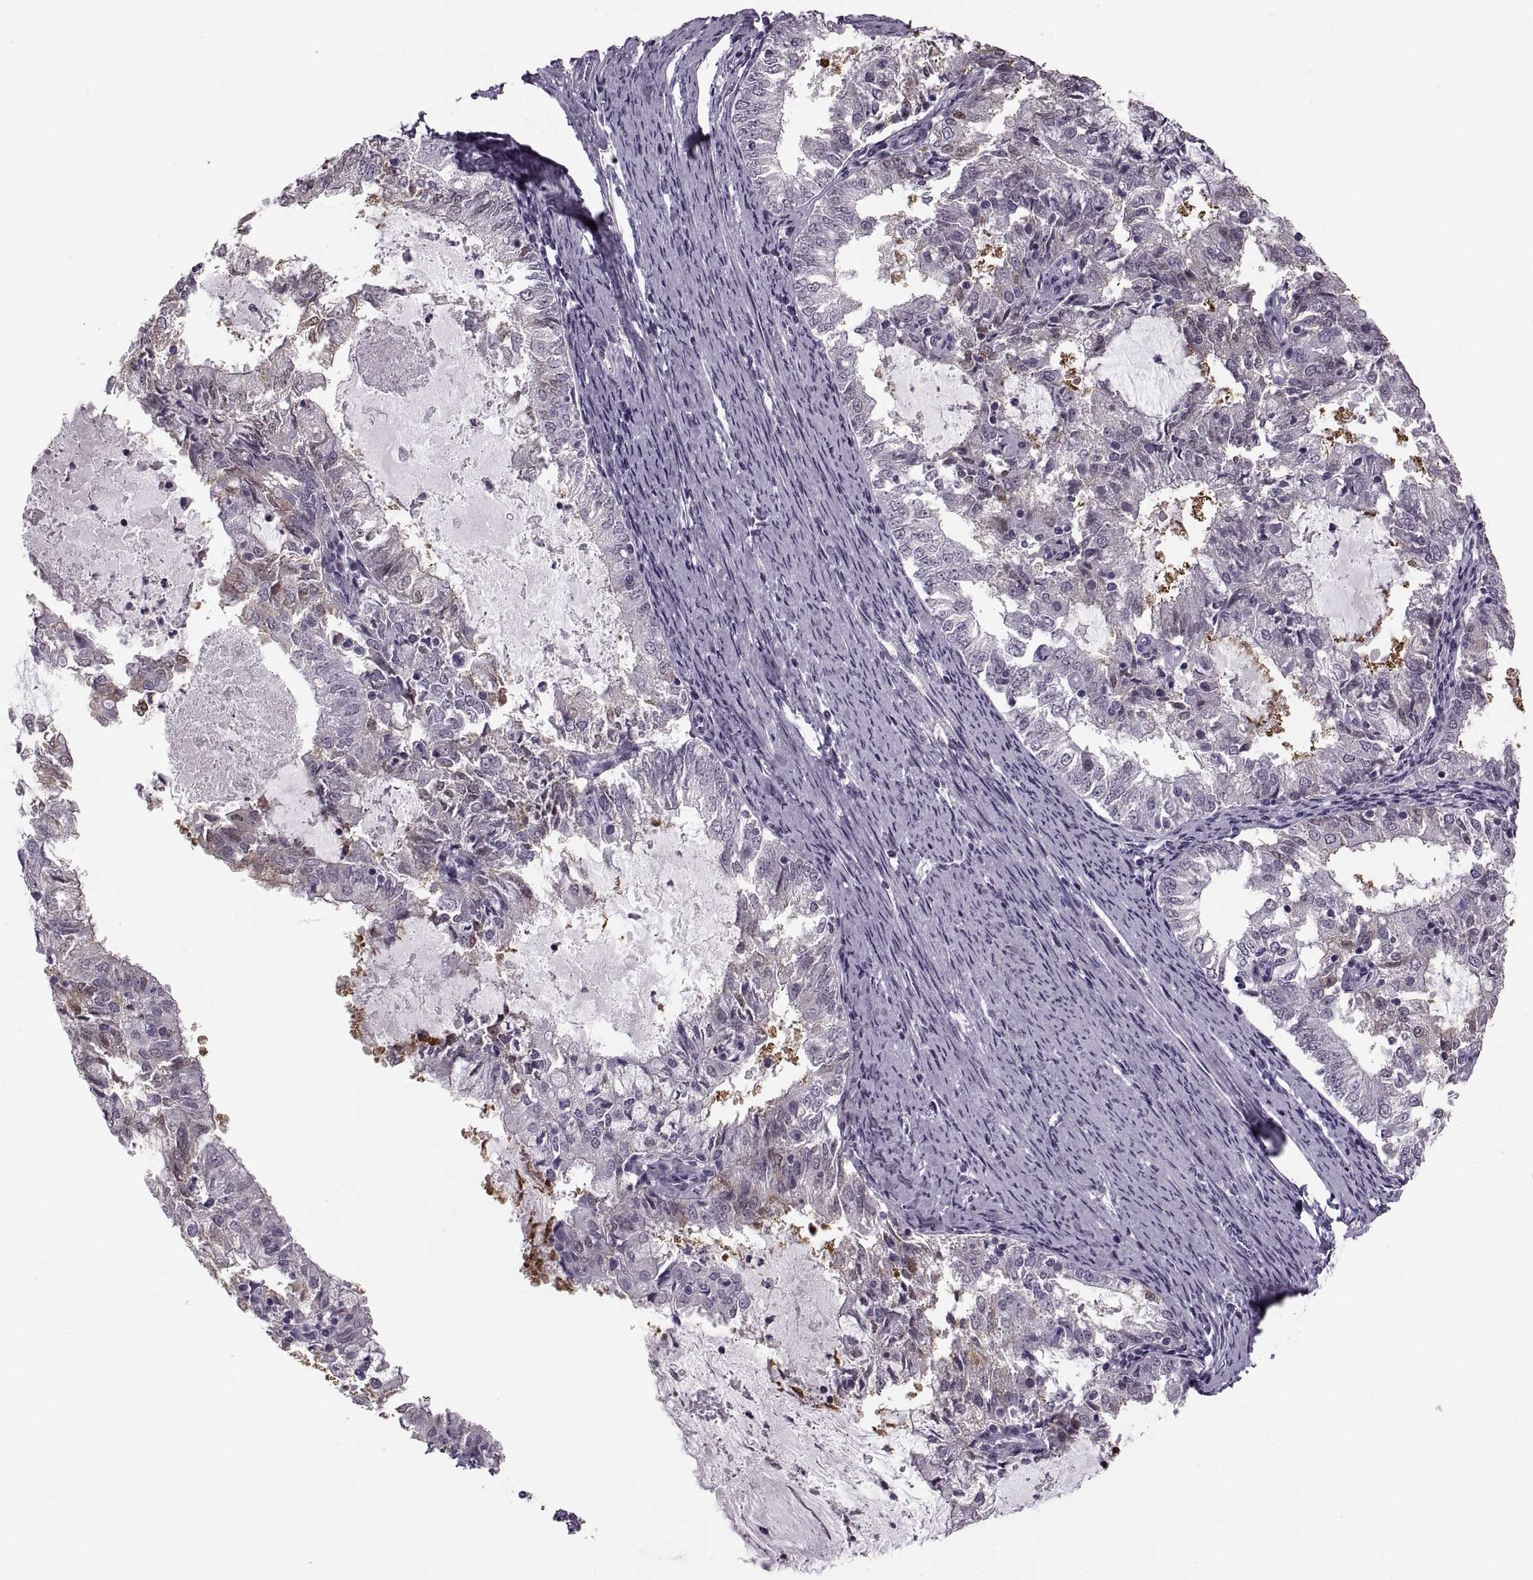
{"staining": {"intensity": "negative", "quantity": "none", "location": "none"}, "tissue": "endometrial cancer", "cell_type": "Tumor cells", "image_type": "cancer", "snomed": [{"axis": "morphology", "description": "Adenocarcinoma, NOS"}, {"axis": "topography", "description": "Endometrium"}], "caption": "DAB immunohistochemical staining of adenocarcinoma (endometrial) shows no significant staining in tumor cells.", "gene": "PAGE5", "patient": {"sex": "female", "age": 57}}